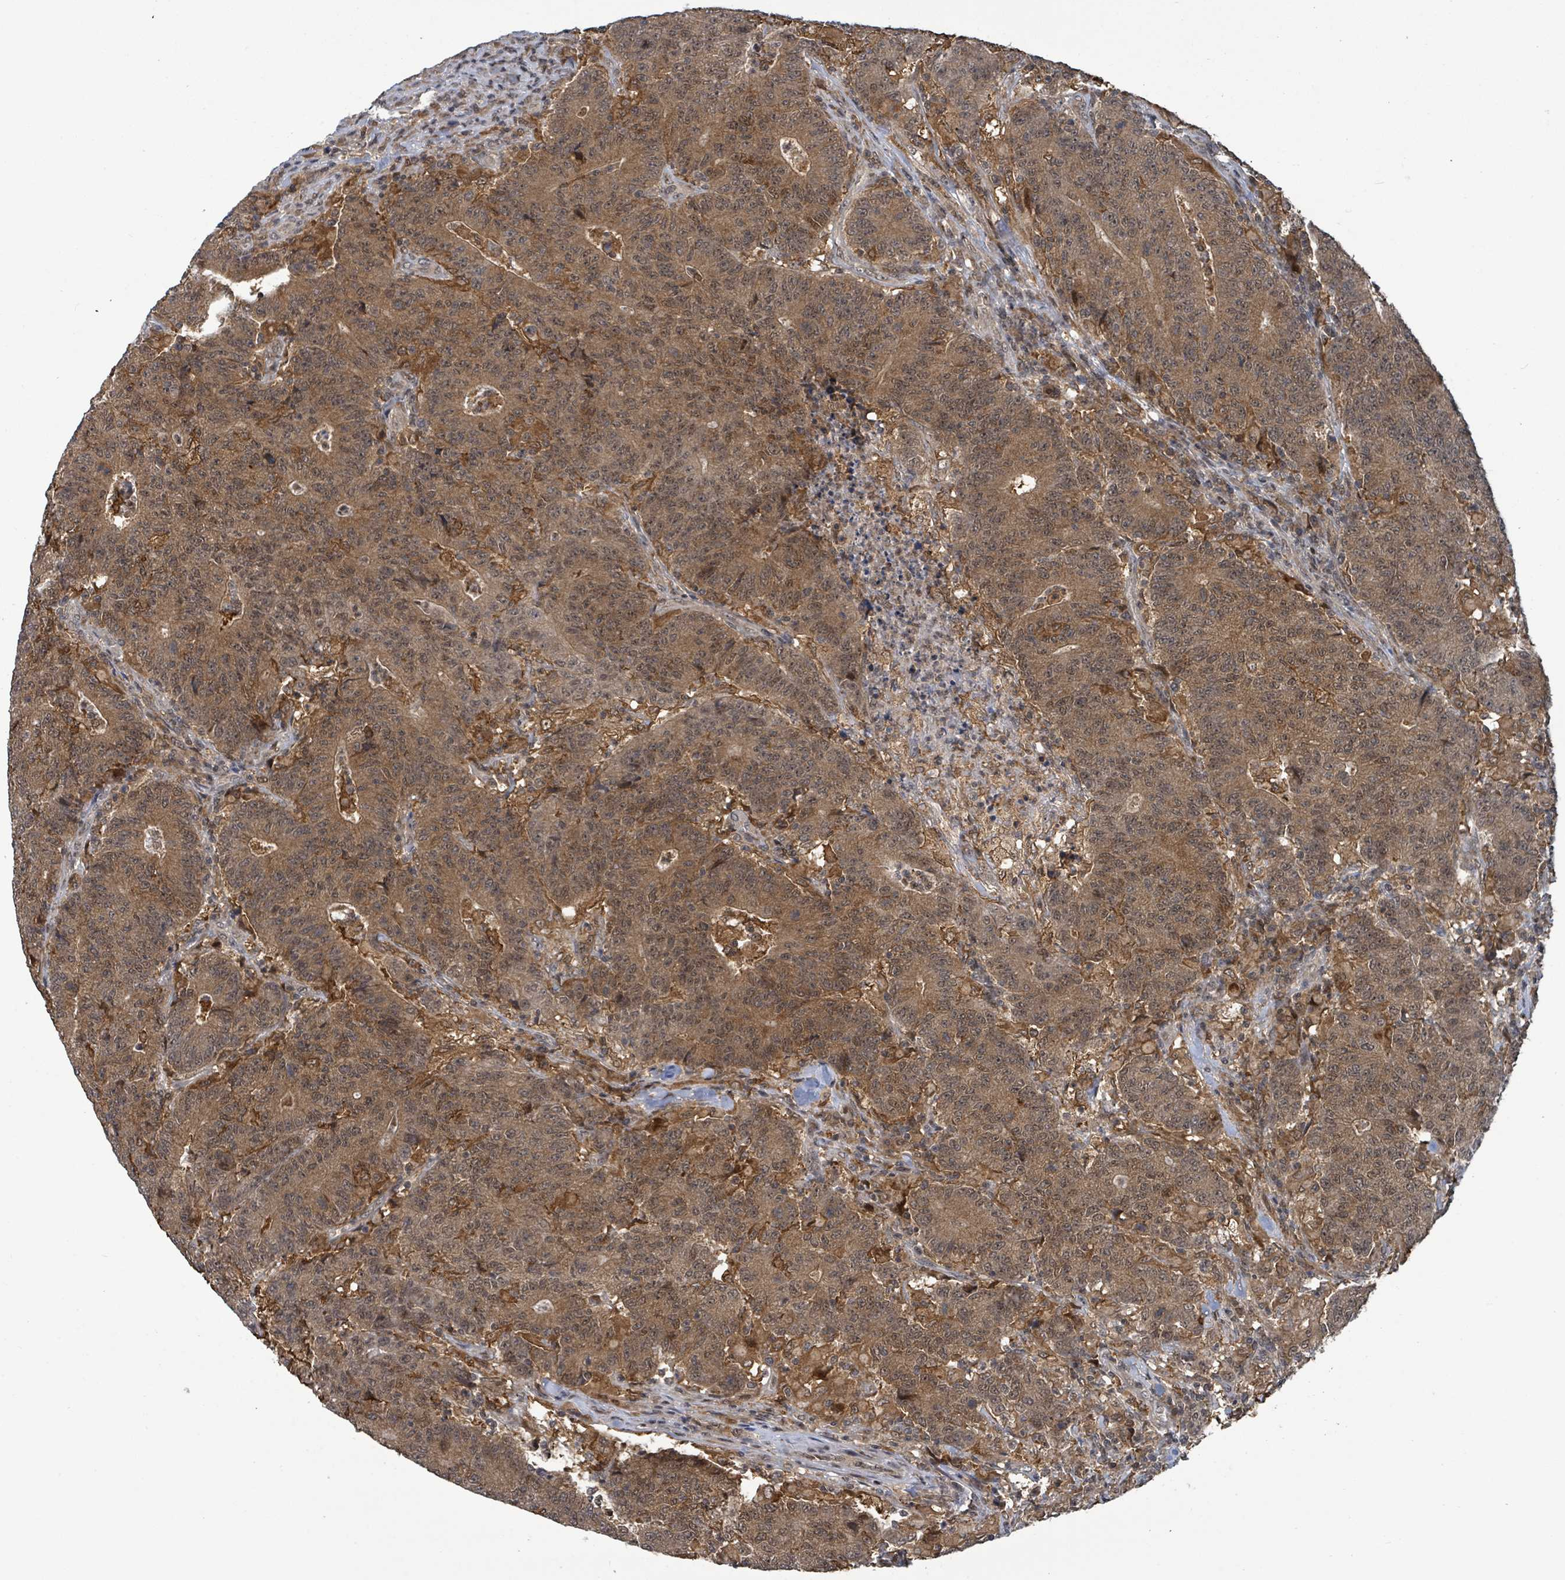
{"staining": {"intensity": "moderate", "quantity": ">75%", "location": "cytoplasmic/membranous"}, "tissue": "colorectal cancer", "cell_type": "Tumor cells", "image_type": "cancer", "snomed": [{"axis": "morphology", "description": "Adenocarcinoma, NOS"}, {"axis": "topography", "description": "Colon"}], "caption": "Colorectal cancer stained for a protein shows moderate cytoplasmic/membranous positivity in tumor cells.", "gene": "FBXO6", "patient": {"sex": "female", "age": 75}}